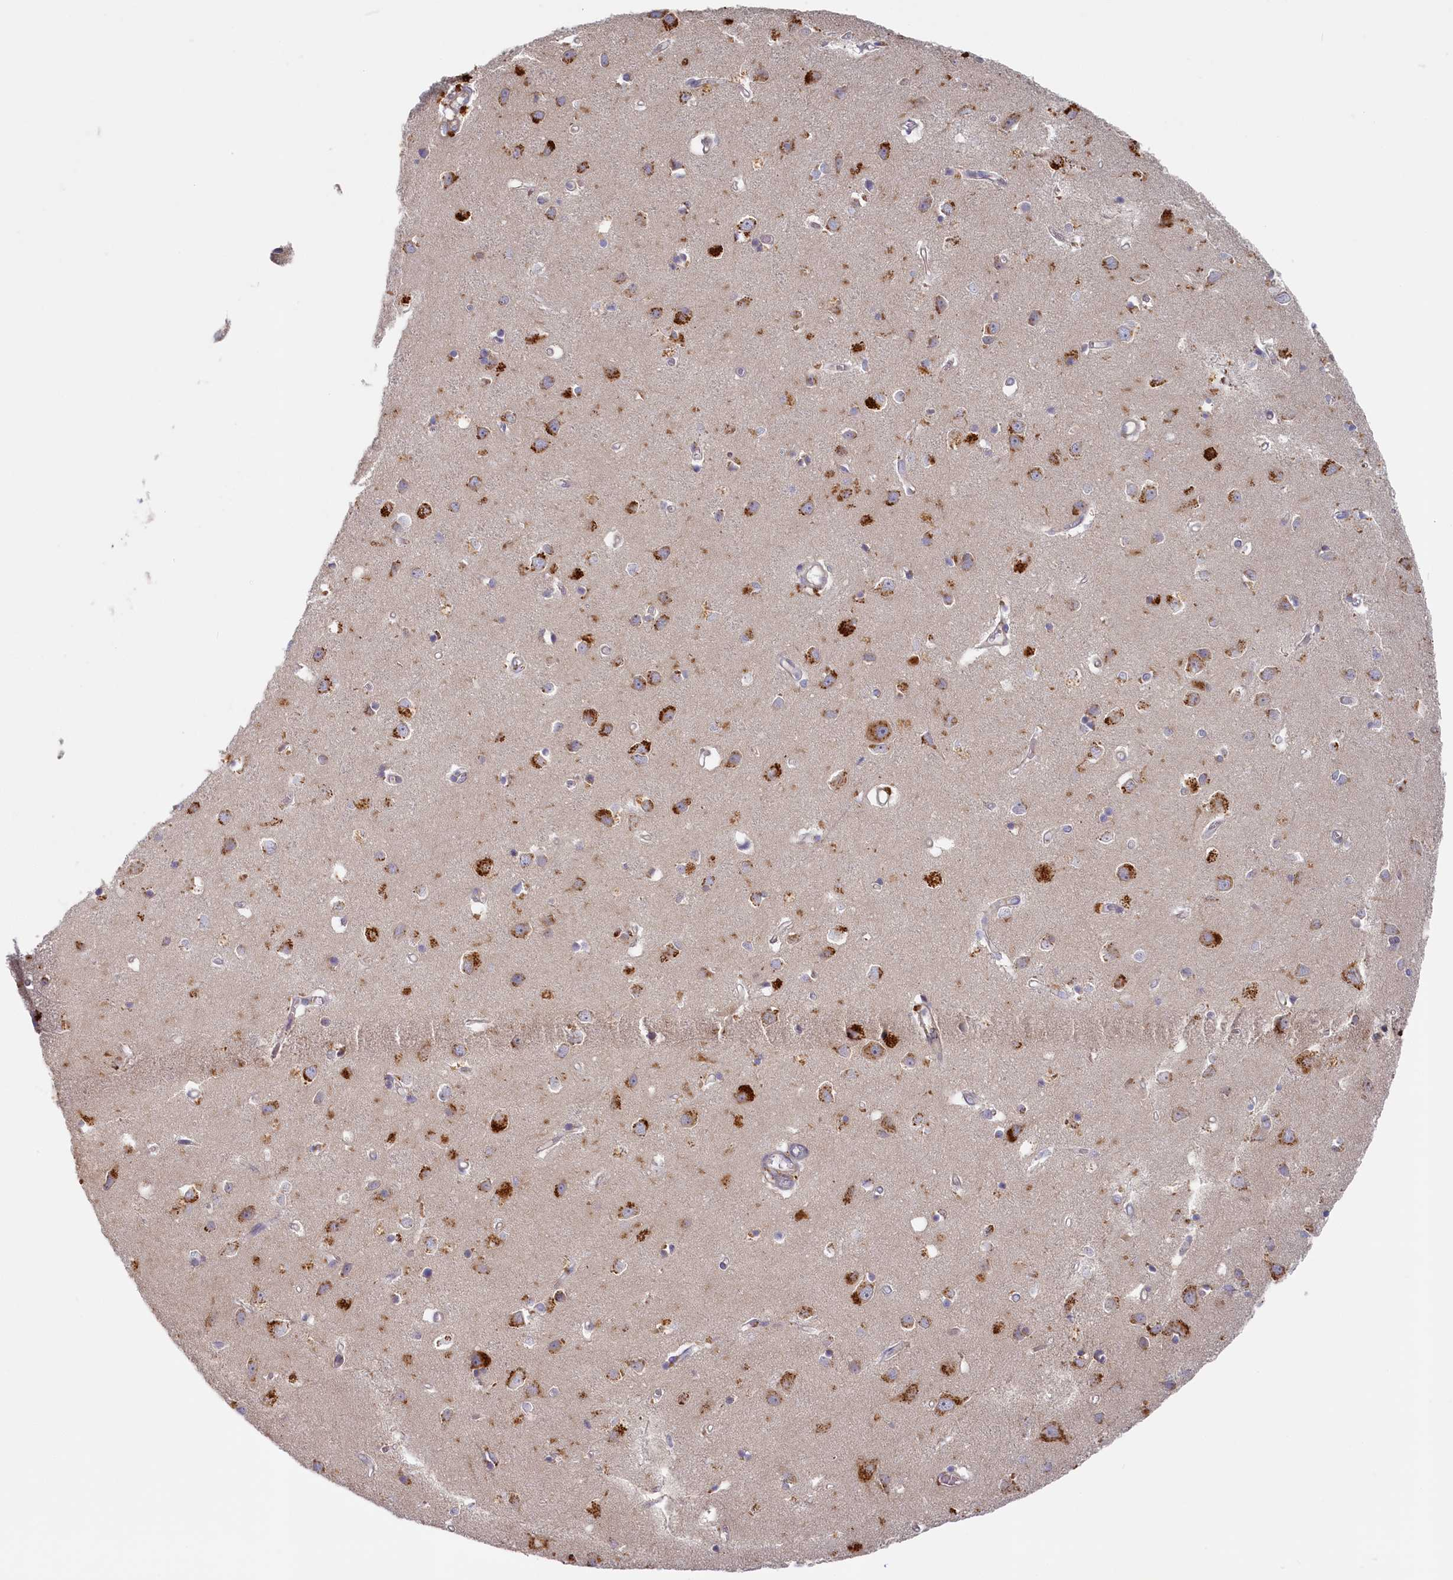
{"staining": {"intensity": "weak", "quantity": ">75%", "location": "cytoplasmic/membranous"}, "tissue": "cerebral cortex", "cell_type": "Endothelial cells", "image_type": "normal", "snomed": [{"axis": "morphology", "description": "Normal tissue, NOS"}, {"axis": "topography", "description": "Cerebral cortex"}], "caption": "Brown immunohistochemical staining in normal cerebral cortex displays weak cytoplasmic/membranous positivity in about >75% of endothelial cells.", "gene": "STX16", "patient": {"sex": "female", "age": 64}}